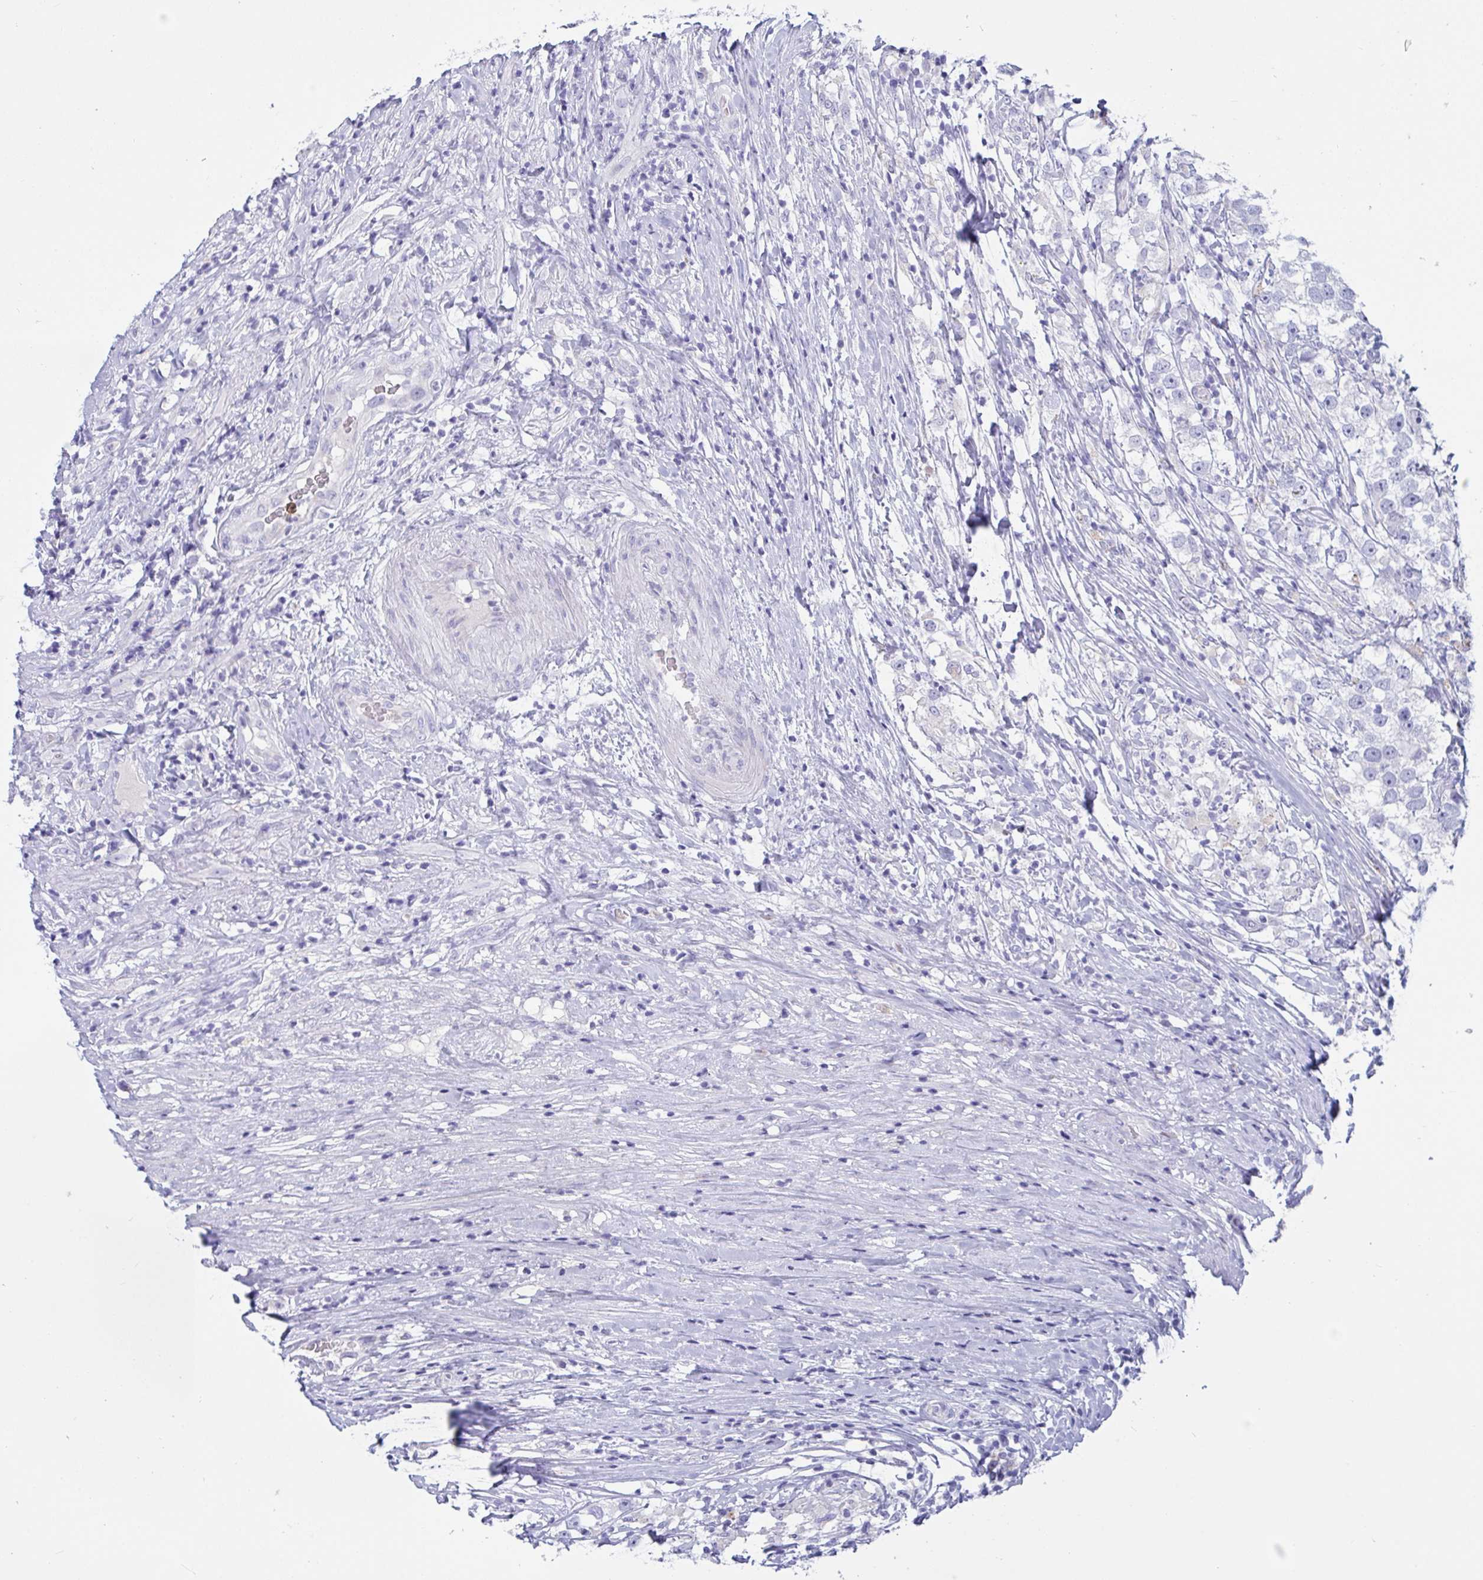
{"staining": {"intensity": "negative", "quantity": "none", "location": "none"}, "tissue": "testis cancer", "cell_type": "Tumor cells", "image_type": "cancer", "snomed": [{"axis": "morphology", "description": "Seminoma, NOS"}, {"axis": "topography", "description": "Testis"}], "caption": "A micrograph of human testis cancer is negative for staining in tumor cells.", "gene": "TAS2R38", "patient": {"sex": "male", "age": 46}}